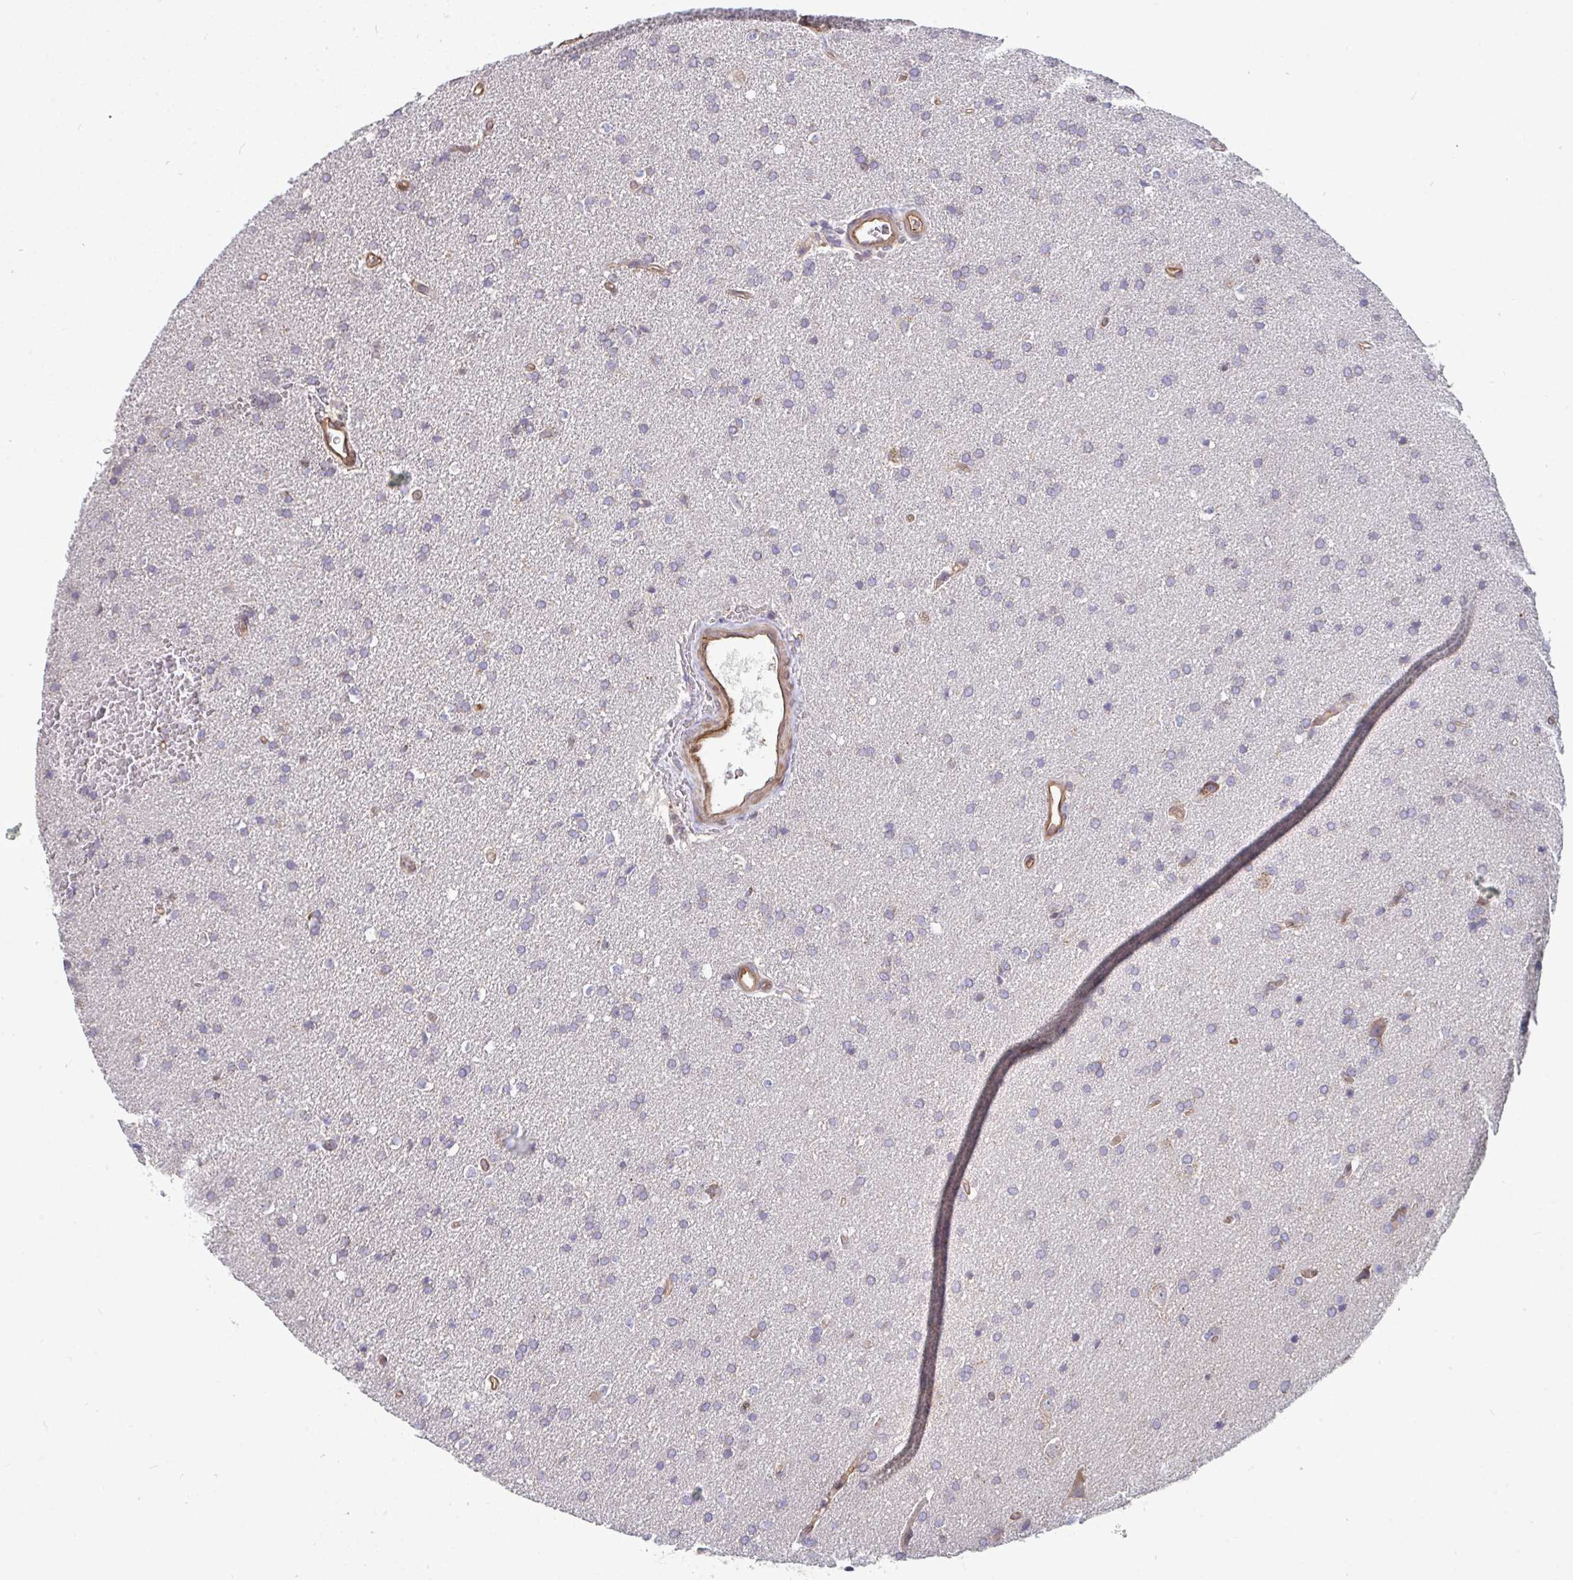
{"staining": {"intensity": "negative", "quantity": "none", "location": "none"}, "tissue": "glioma", "cell_type": "Tumor cells", "image_type": "cancer", "snomed": [{"axis": "morphology", "description": "Glioma, malignant, Low grade"}, {"axis": "topography", "description": "Brain"}], "caption": "The IHC photomicrograph has no significant expression in tumor cells of glioma tissue.", "gene": "ISCU", "patient": {"sex": "female", "age": 34}}